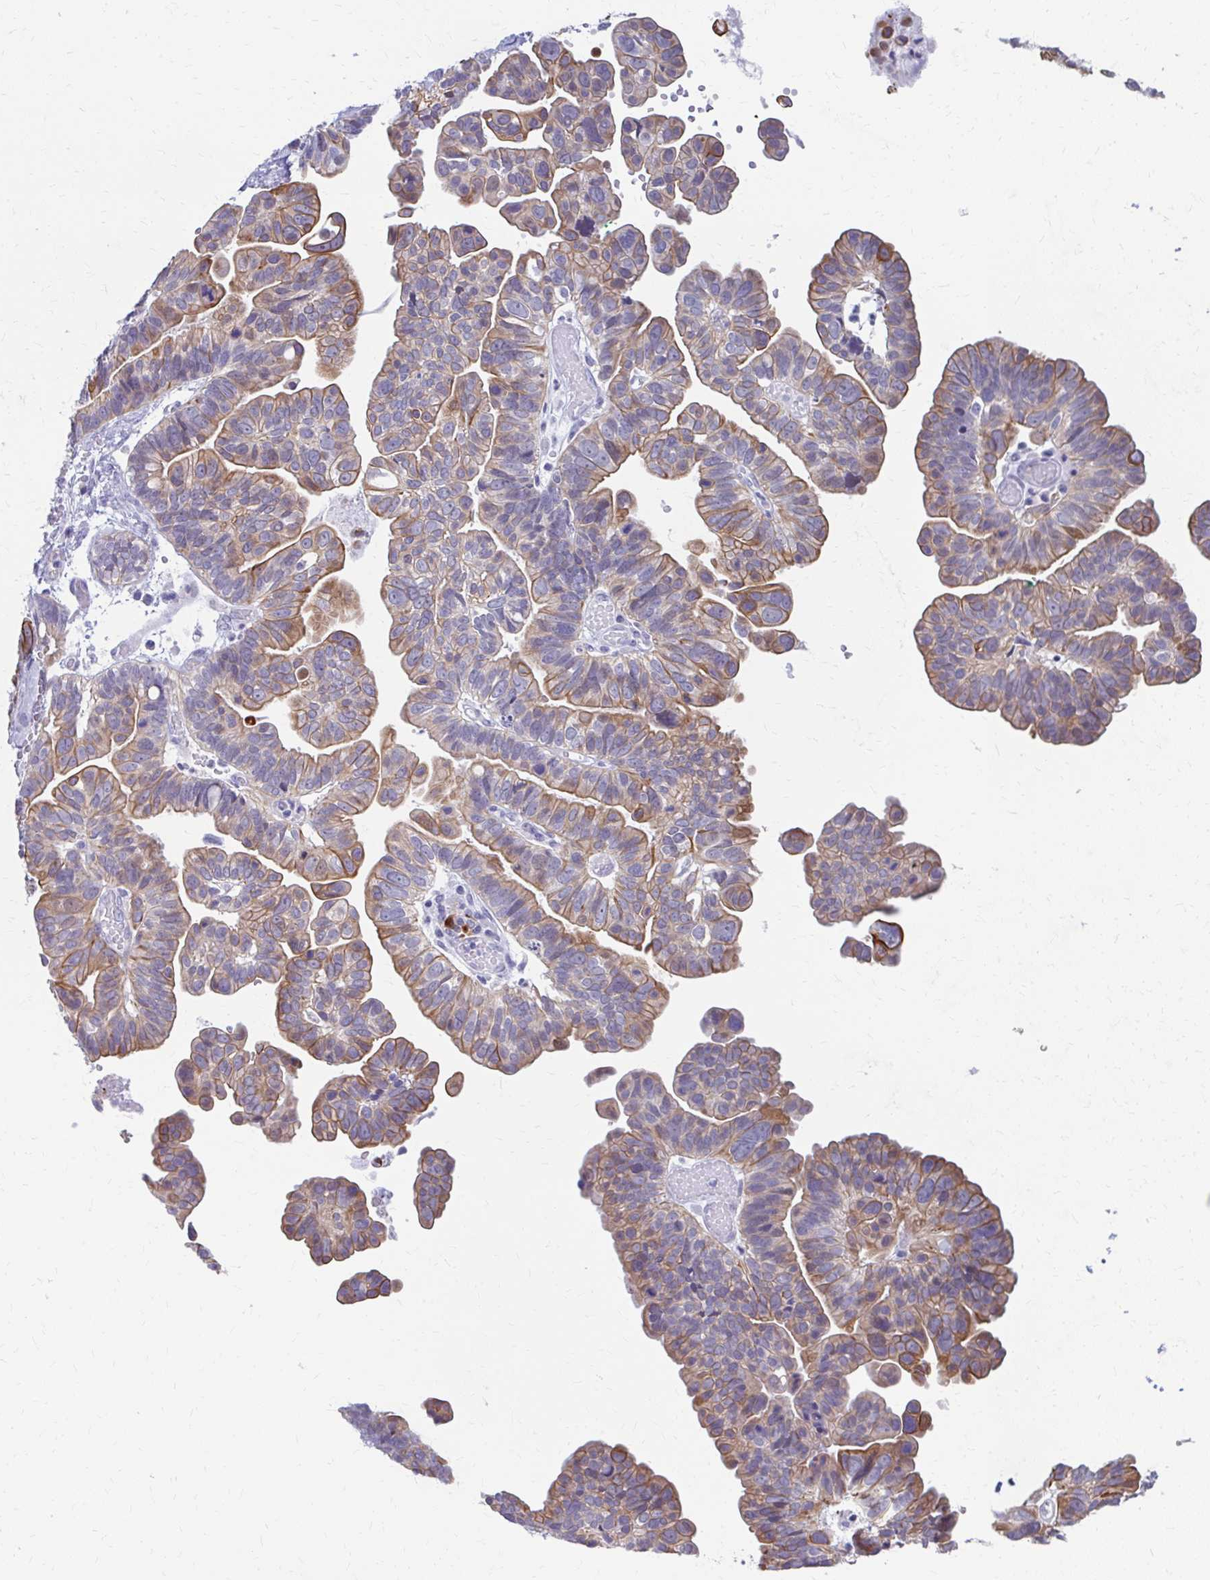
{"staining": {"intensity": "moderate", "quantity": ">75%", "location": "cytoplasmic/membranous"}, "tissue": "ovarian cancer", "cell_type": "Tumor cells", "image_type": "cancer", "snomed": [{"axis": "morphology", "description": "Cystadenocarcinoma, serous, NOS"}, {"axis": "topography", "description": "Ovary"}], "caption": "Human ovarian cancer stained with a protein marker reveals moderate staining in tumor cells.", "gene": "RGS16", "patient": {"sex": "female", "age": 56}}